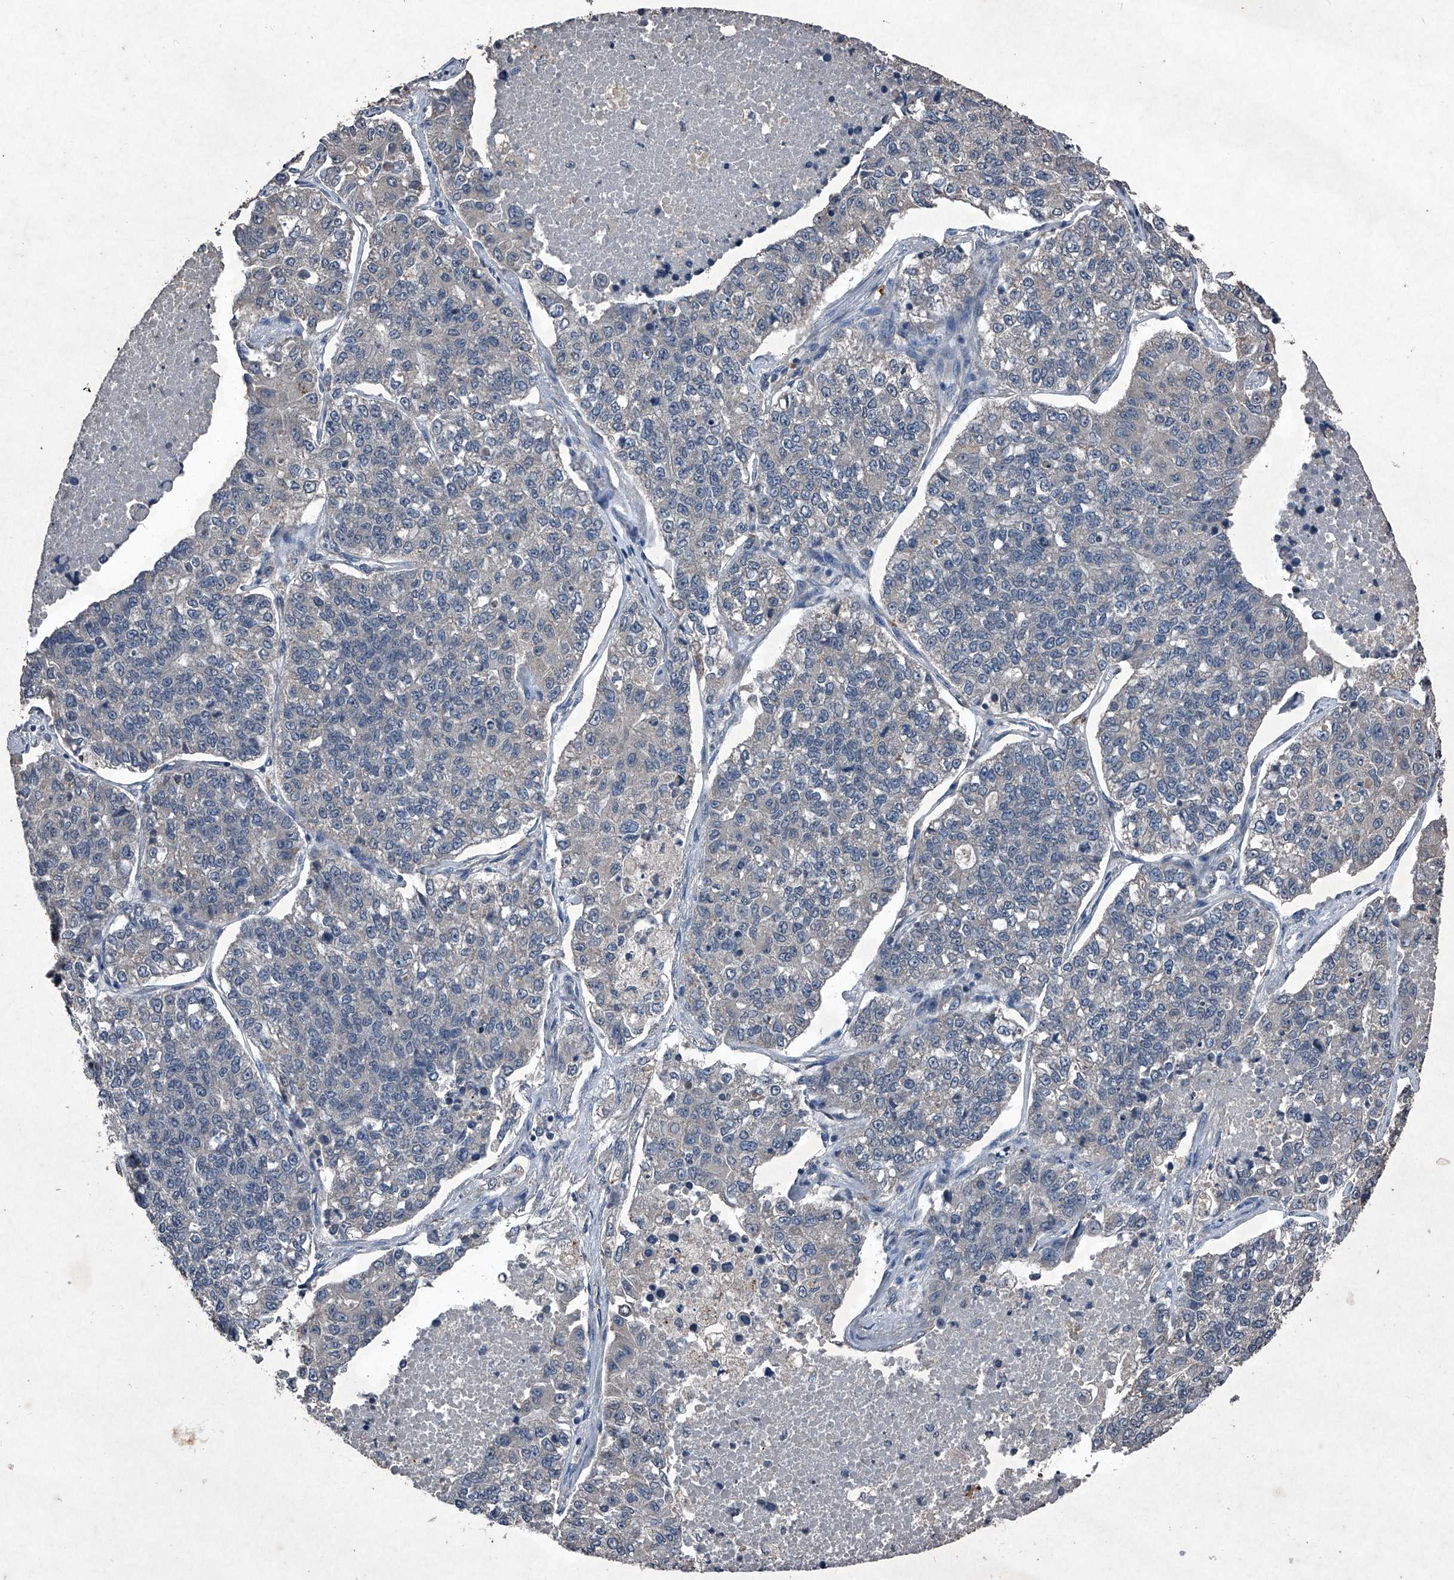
{"staining": {"intensity": "negative", "quantity": "none", "location": "none"}, "tissue": "lung cancer", "cell_type": "Tumor cells", "image_type": "cancer", "snomed": [{"axis": "morphology", "description": "Adenocarcinoma, NOS"}, {"axis": "topography", "description": "Lung"}], "caption": "Tumor cells are negative for brown protein staining in lung cancer.", "gene": "MAPKAP1", "patient": {"sex": "male", "age": 49}}